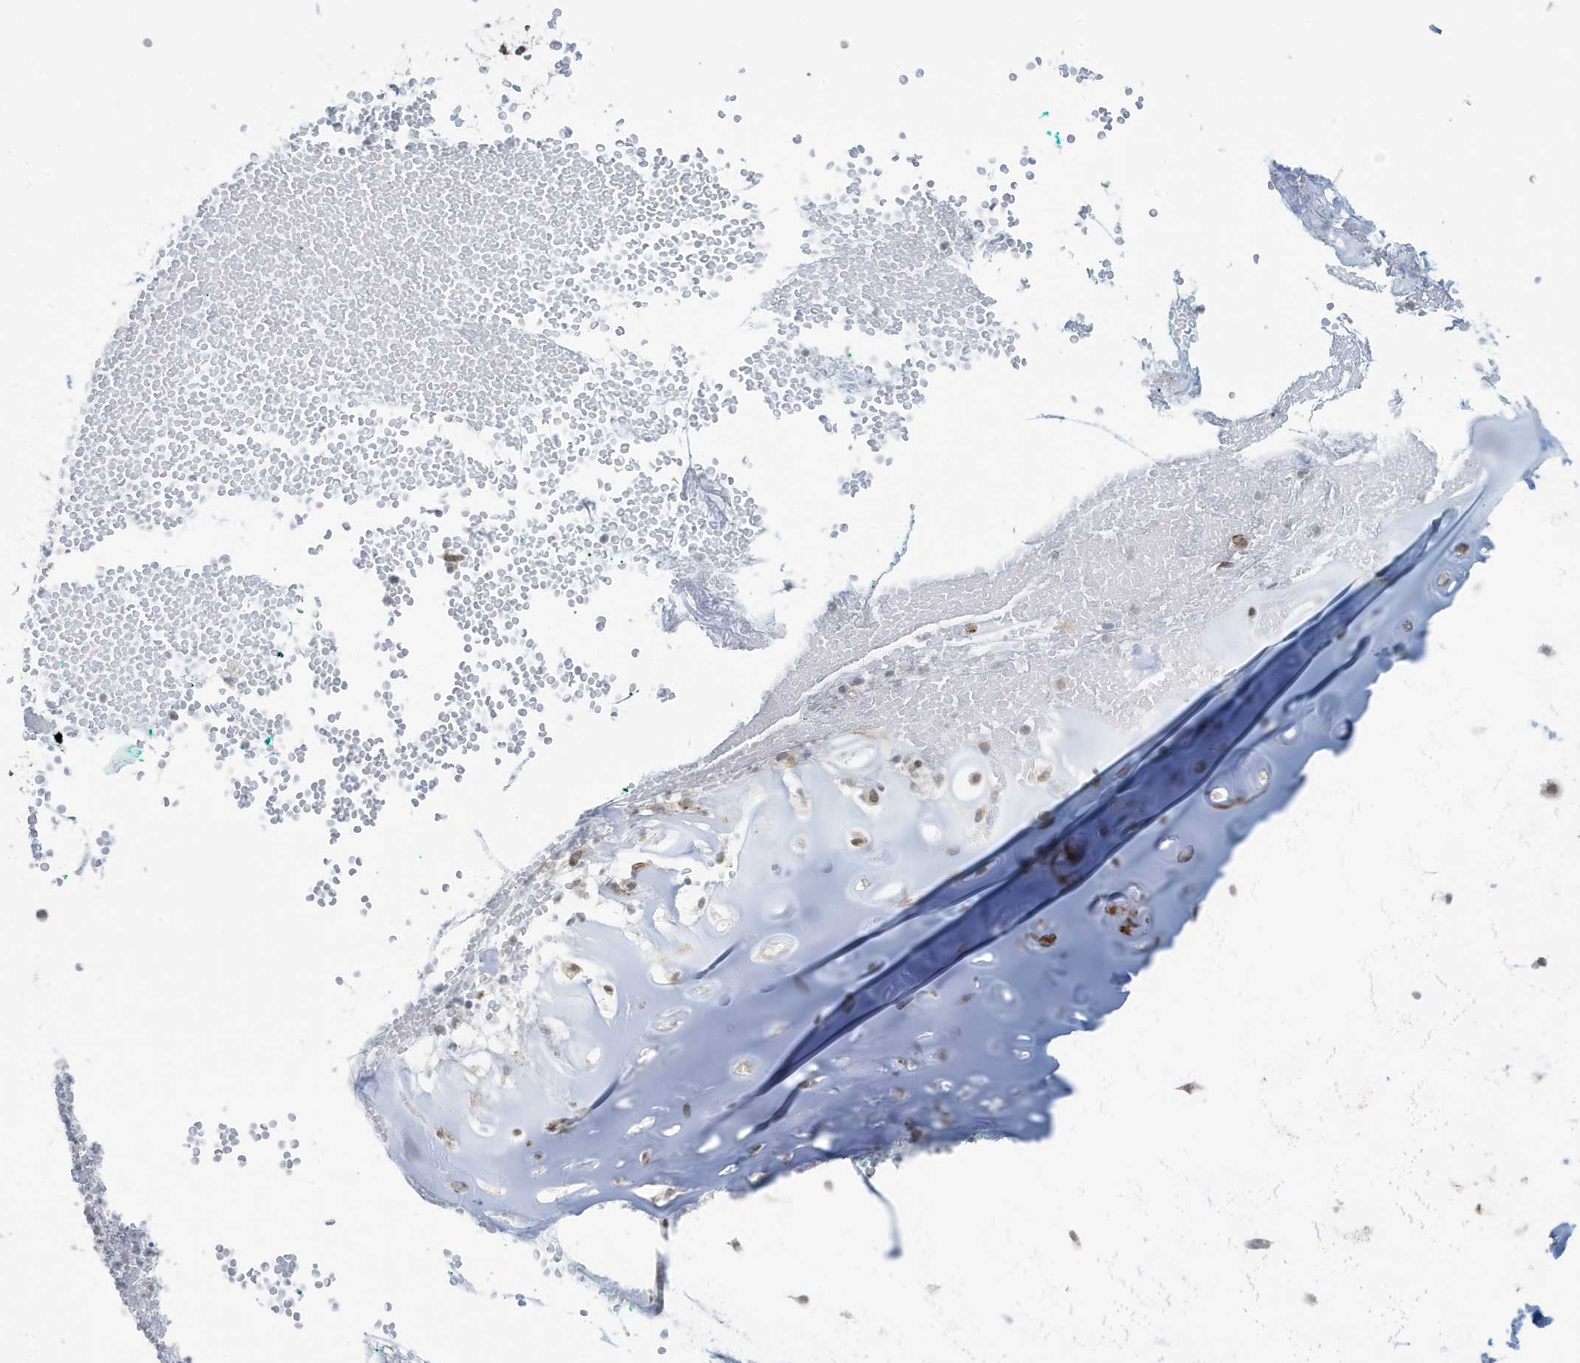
{"staining": {"intensity": "moderate", "quantity": "25%-75%", "location": "cytoplasmic/membranous,nuclear"}, "tissue": "soft tissue", "cell_type": "Chondrocytes", "image_type": "normal", "snomed": [{"axis": "morphology", "description": "Normal tissue, NOS"}, {"axis": "morphology", "description": "Basal cell carcinoma"}, {"axis": "topography", "description": "Cartilage tissue"}, {"axis": "topography", "description": "Nasopharynx"}, {"axis": "topography", "description": "Oral tissue"}], "caption": "IHC micrograph of benign human soft tissue stained for a protein (brown), which demonstrates medium levels of moderate cytoplasmic/membranous,nuclear positivity in about 25%-75% of chondrocytes.", "gene": "CHCHD4", "patient": {"sex": "female", "age": 77}}